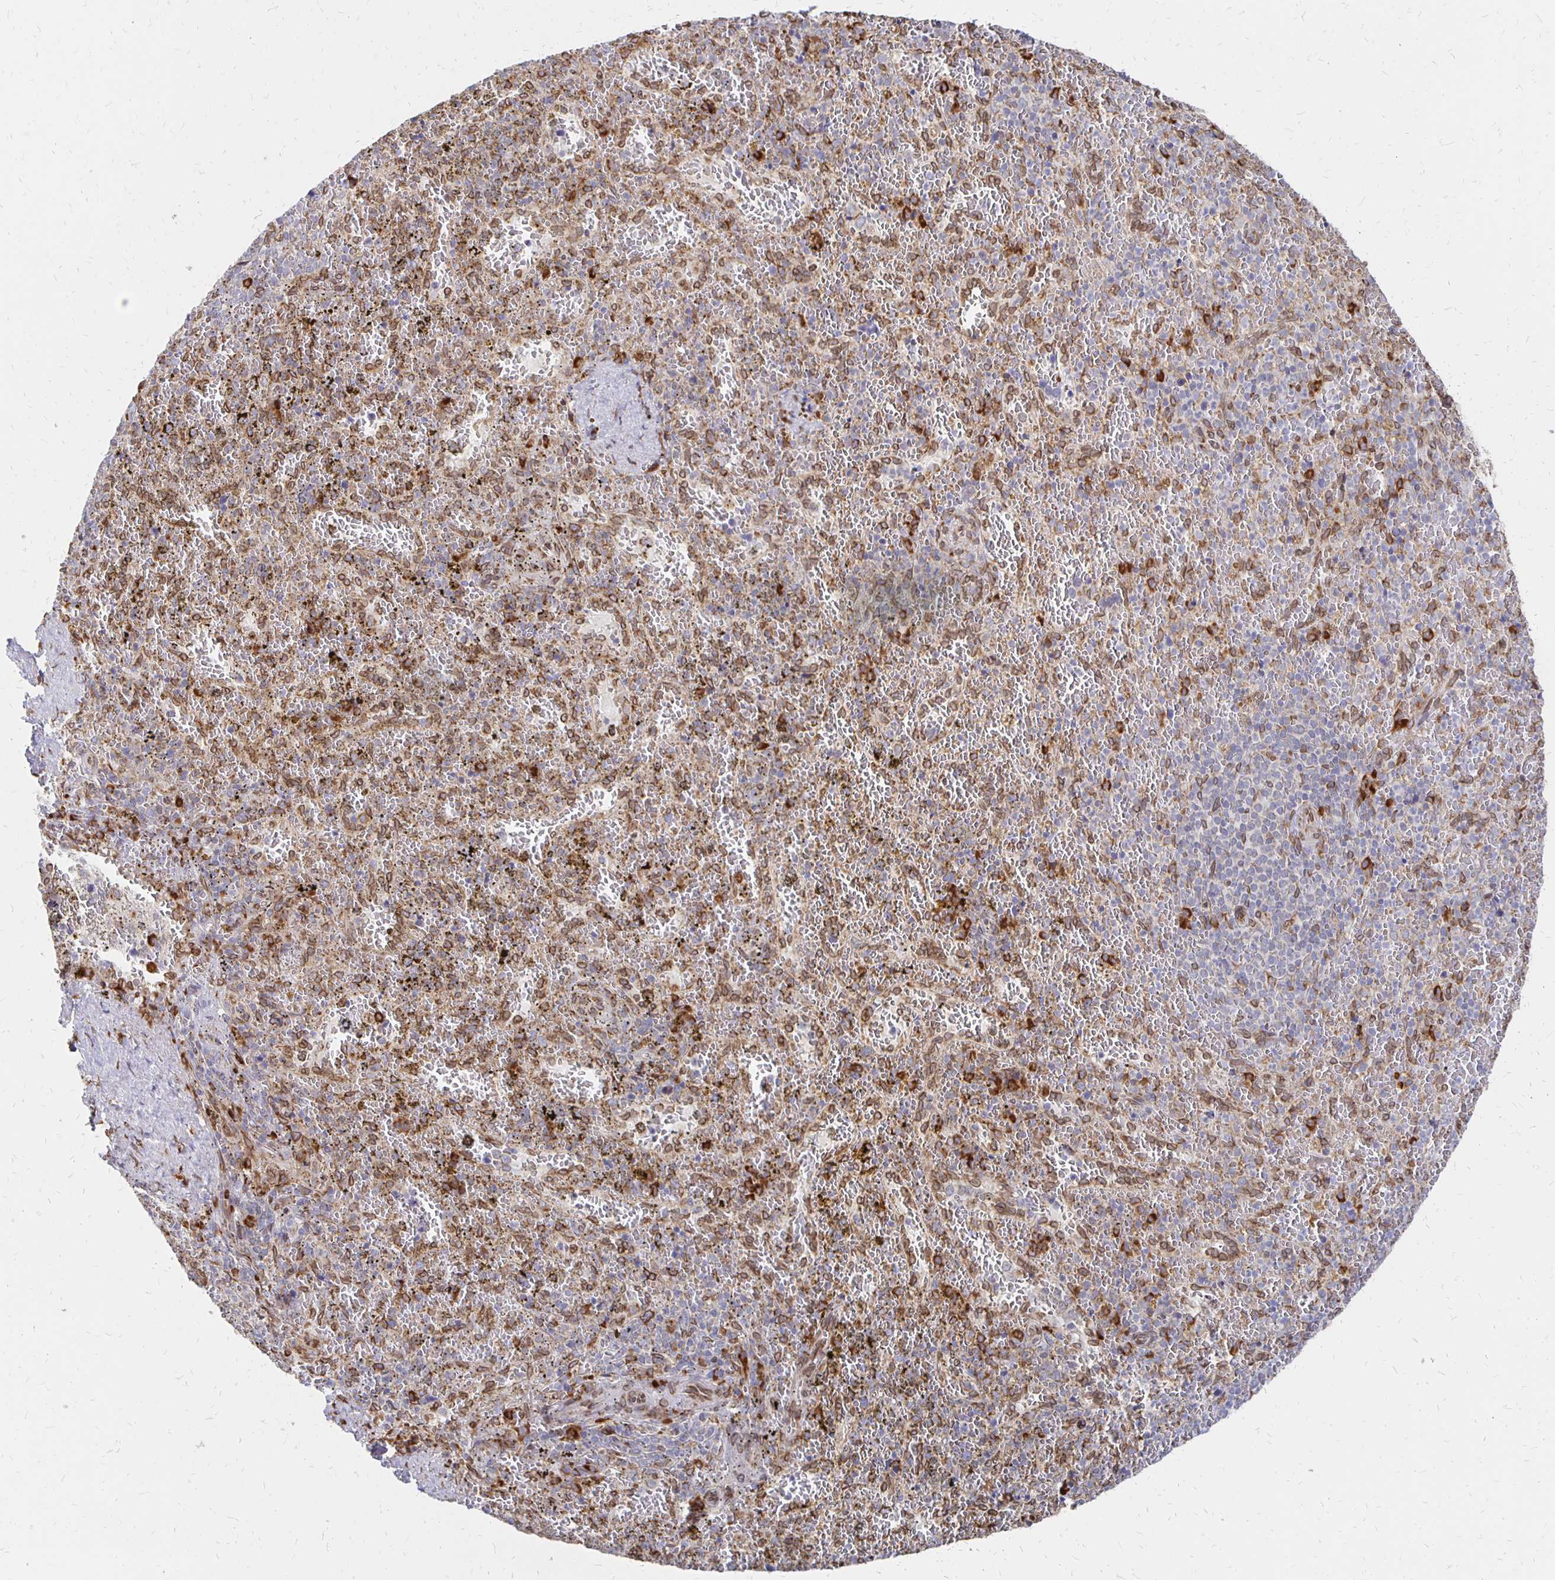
{"staining": {"intensity": "moderate", "quantity": "25%-75%", "location": "cytoplasmic/membranous,nuclear"}, "tissue": "spleen", "cell_type": "Cells in red pulp", "image_type": "normal", "snomed": [{"axis": "morphology", "description": "Normal tissue, NOS"}, {"axis": "topography", "description": "Spleen"}], "caption": "Immunohistochemistry (IHC) of normal spleen reveals medium levels of moderate cytoplasmic/membranous,nuclear expression in about 25%-75% of cells in red pulp.", "gene": "PELI3", "patient": {"sex": "female", "age": 50}}